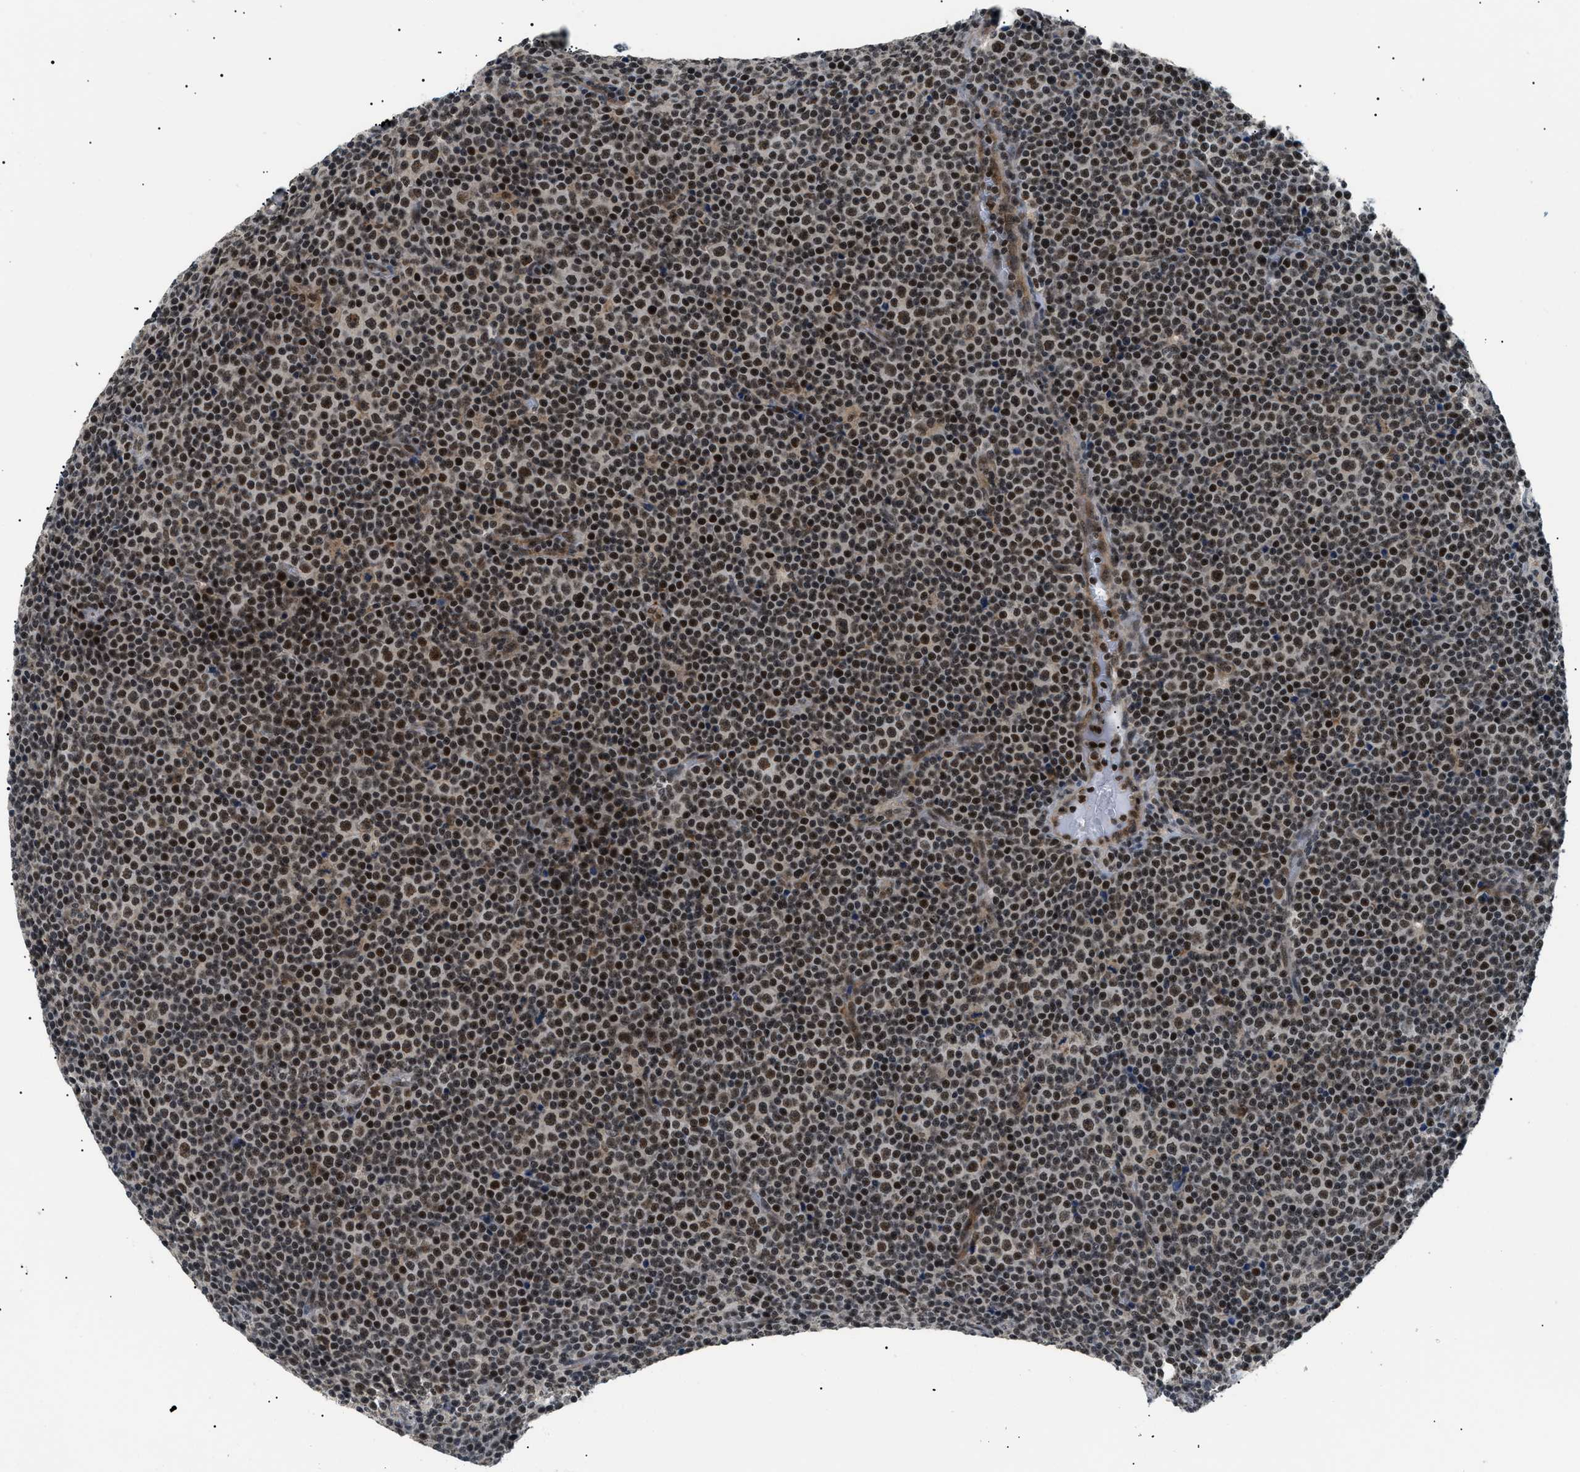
{"staining": {"intensity": "moderate", "quantity": ">75%", "location": "nuclear"}, "tissue": "lymphoma", "cell_type": "Tumor cells", "image_type": "cancer", "snomed": [{"axis": "morphology", "description": "Malignant lymphoma, non-Hodgkin's type, Low grade"}, {"axis": "topography", "description": "Lymph node"}], "caption": "An IHC micrograph of tumor tissue is shown. Protein staining in brown labels moderate nuclear positivity in lymphoma within tumor cells.", "gene": "RBM15", "patient": {"sex": "female", "age": 67}}